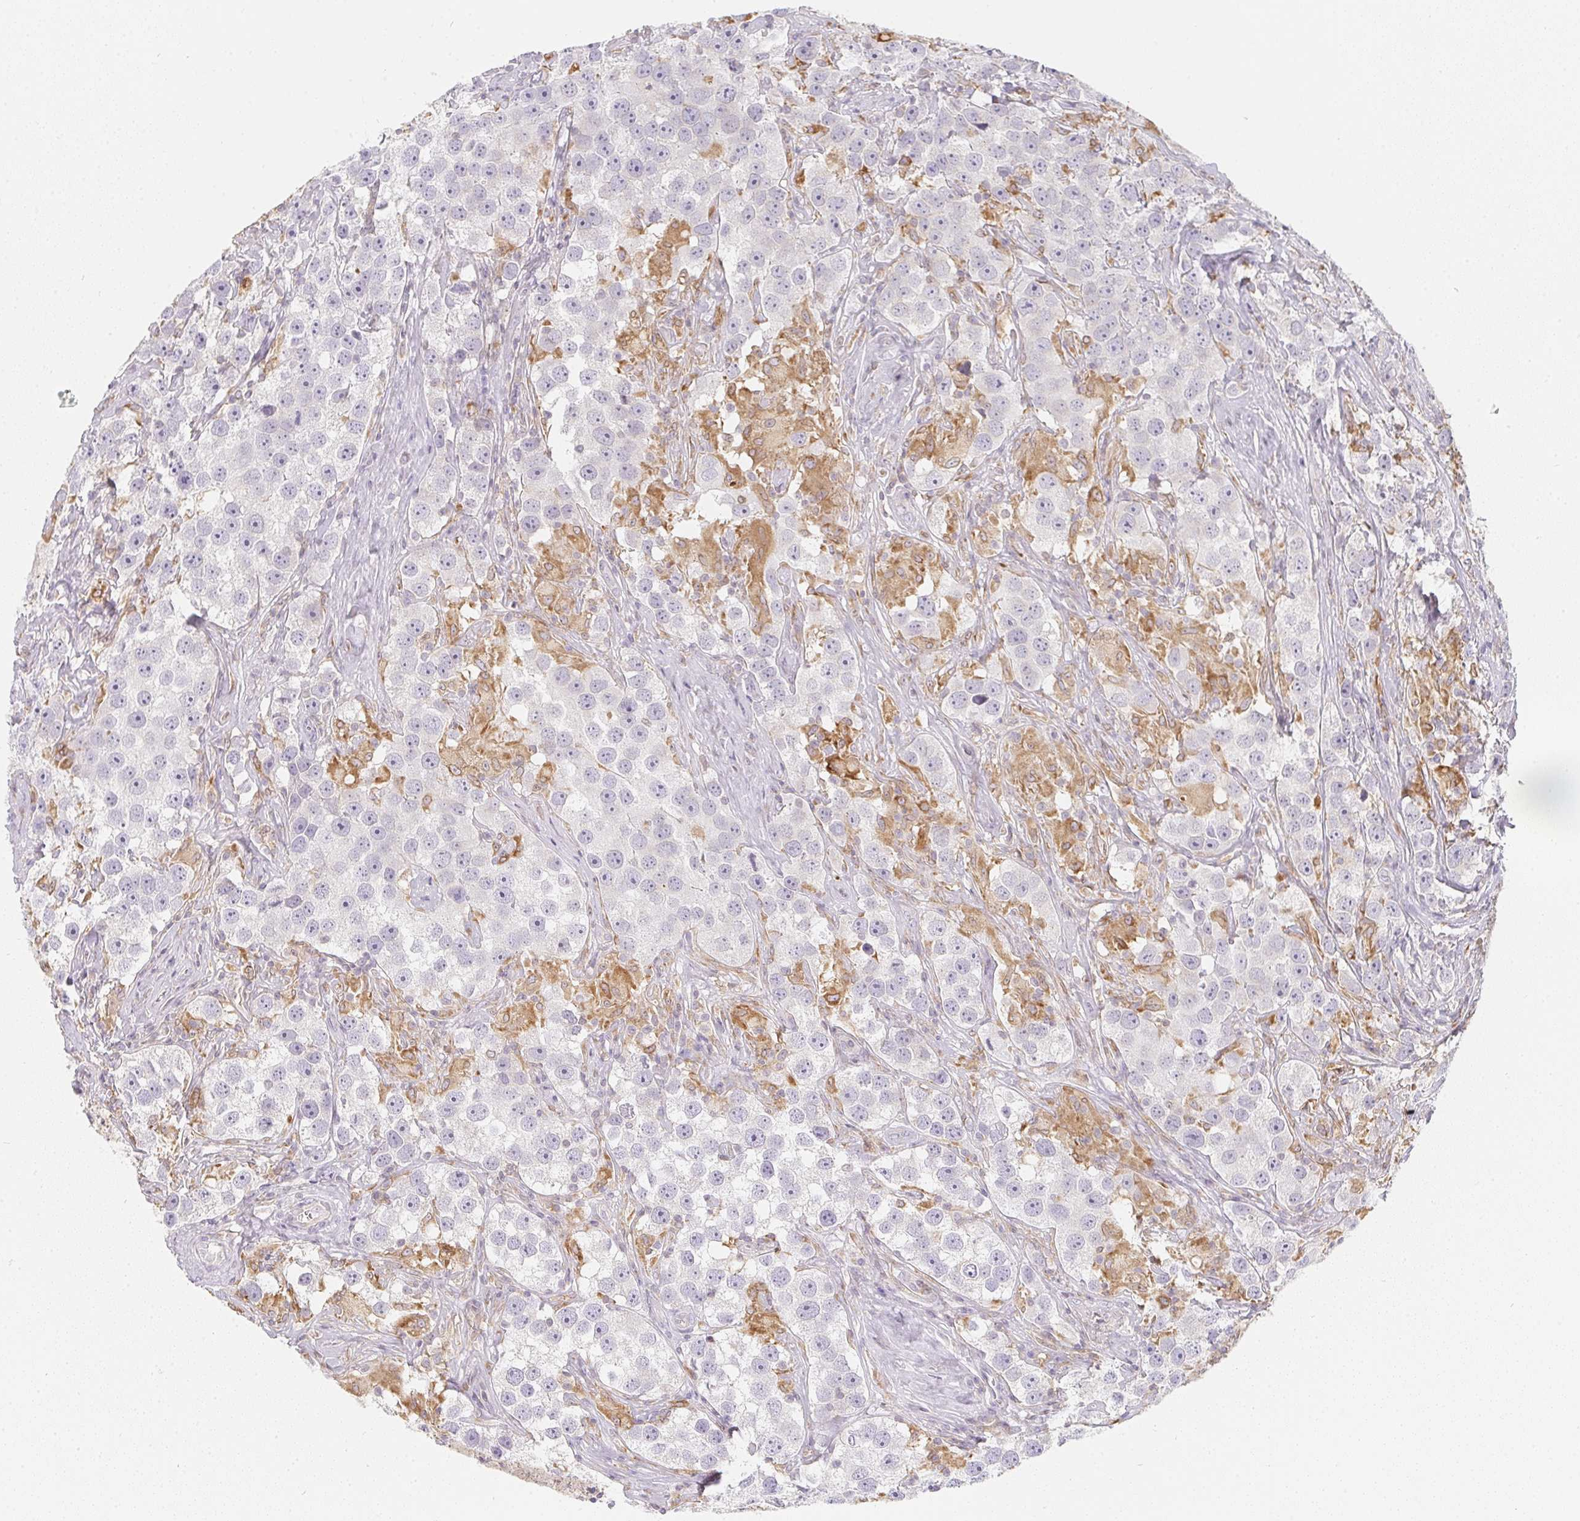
{"staining": {"intensity": "negative", "quantity": "none", "location": "none"}, "tissue": "testis cancer", "cell_type": "Tumor cells", "image_type": "cancer", "snomed": [{"axis": "morphology", "description": "Seminoma, NOS"}, {"axis": "topography", "description": "Testis"}], "caption": "Immunohistochemistry (IHC) of human testis seminoma reveals no staining in tumor cells.", "gene": "SOAT1", "patient": {"sex": "male", "age": 49}}